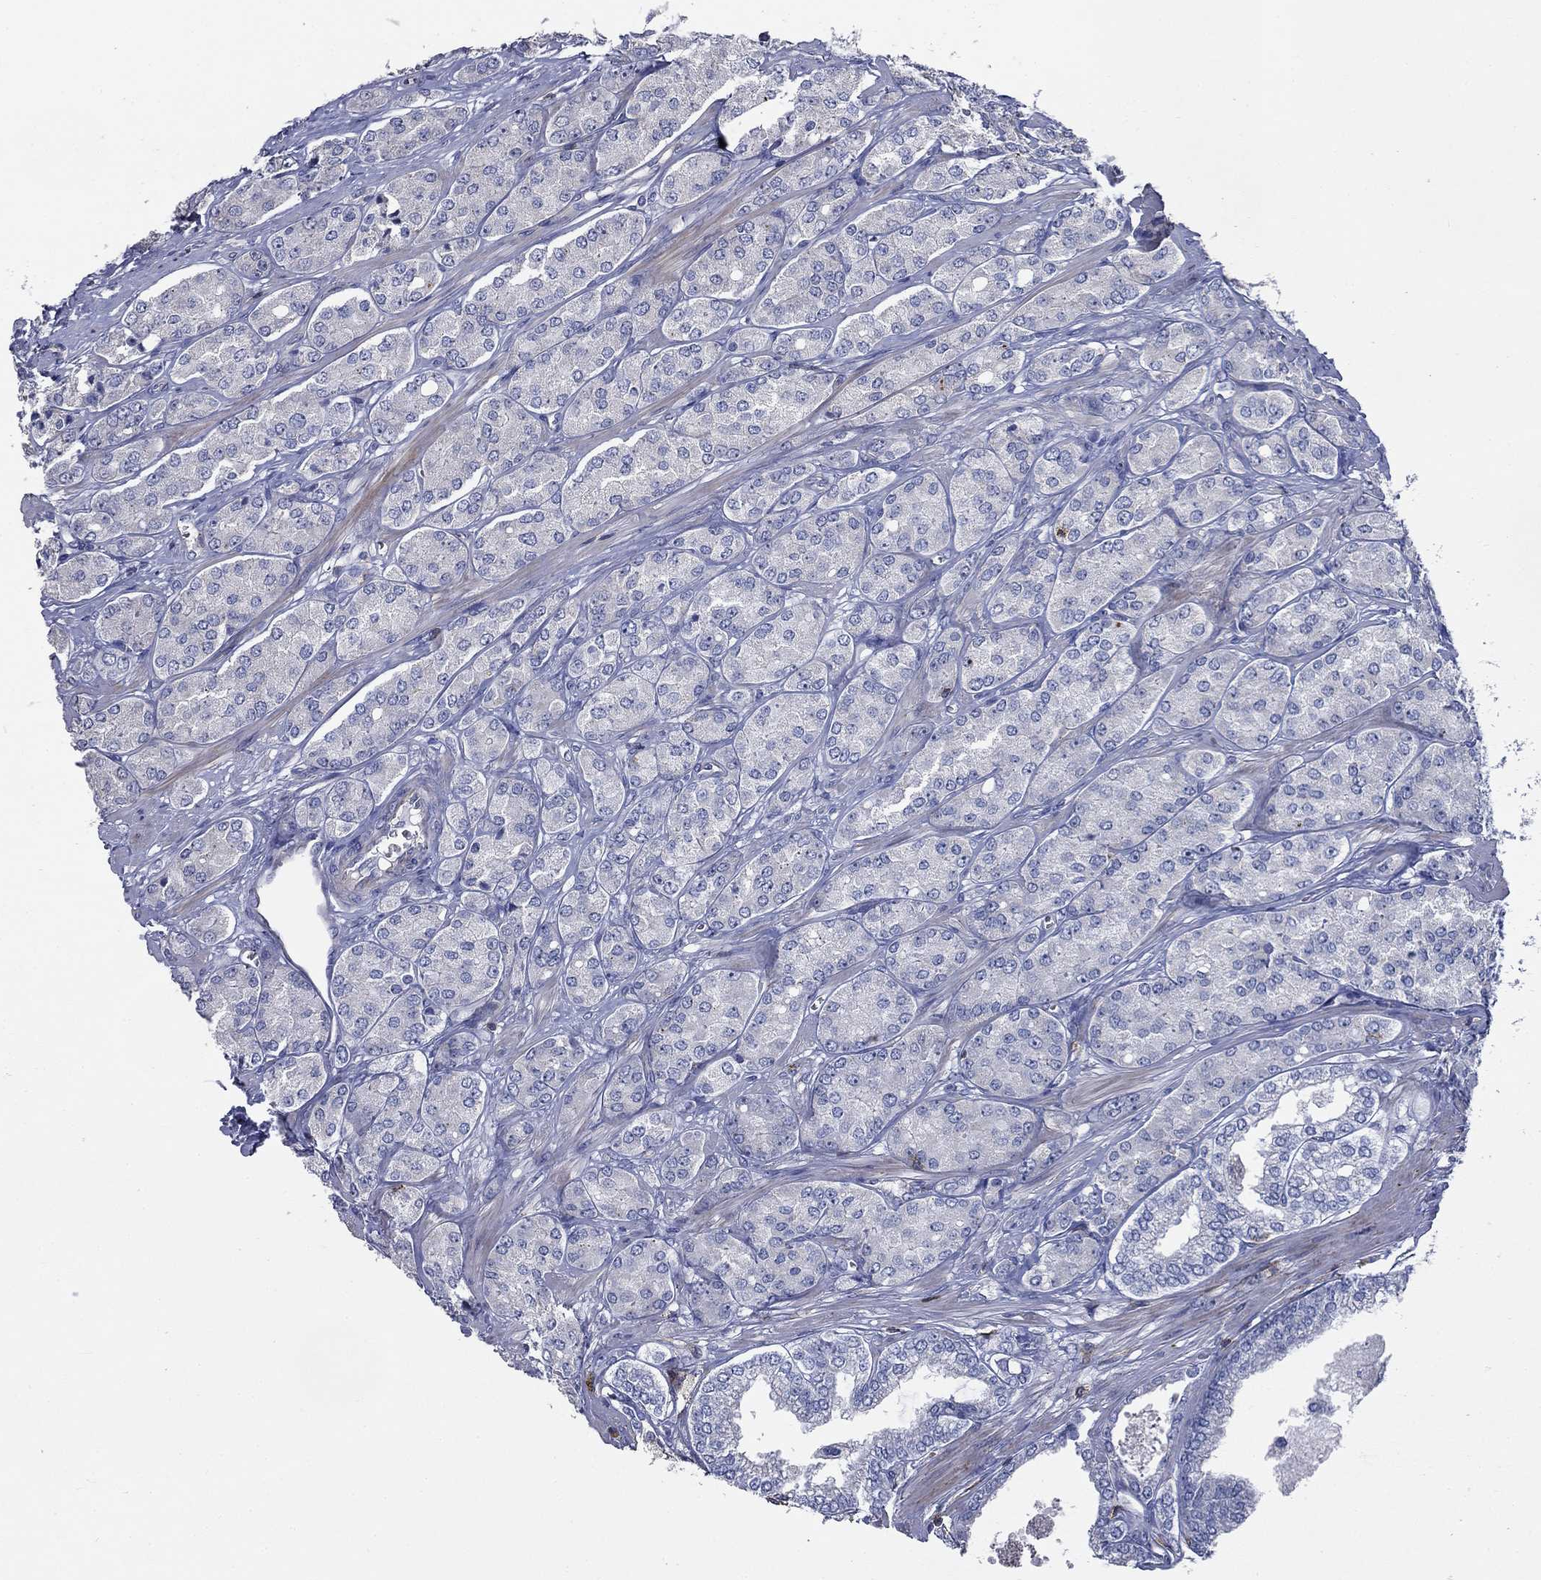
{"staining": {"intensity": "negative", "quantity": "none", "location": "none"}, "tissue": "prostate cancer", "cell_type": "Tumor cells", "image_type": "cancer", "snomed": [{"axis": "morphology", "description": "Adenocarcinoma, NOS"}, {"axis": "topography", "description": "Prostate"}], "caption": "Immunohistochemistry image of neoplastic tissue: prostate cancer stained with DAB exhibits no significant protein staining in tumor cells.", "gene": "SIT1", "patient": {"sex": "male", "age": 67}}